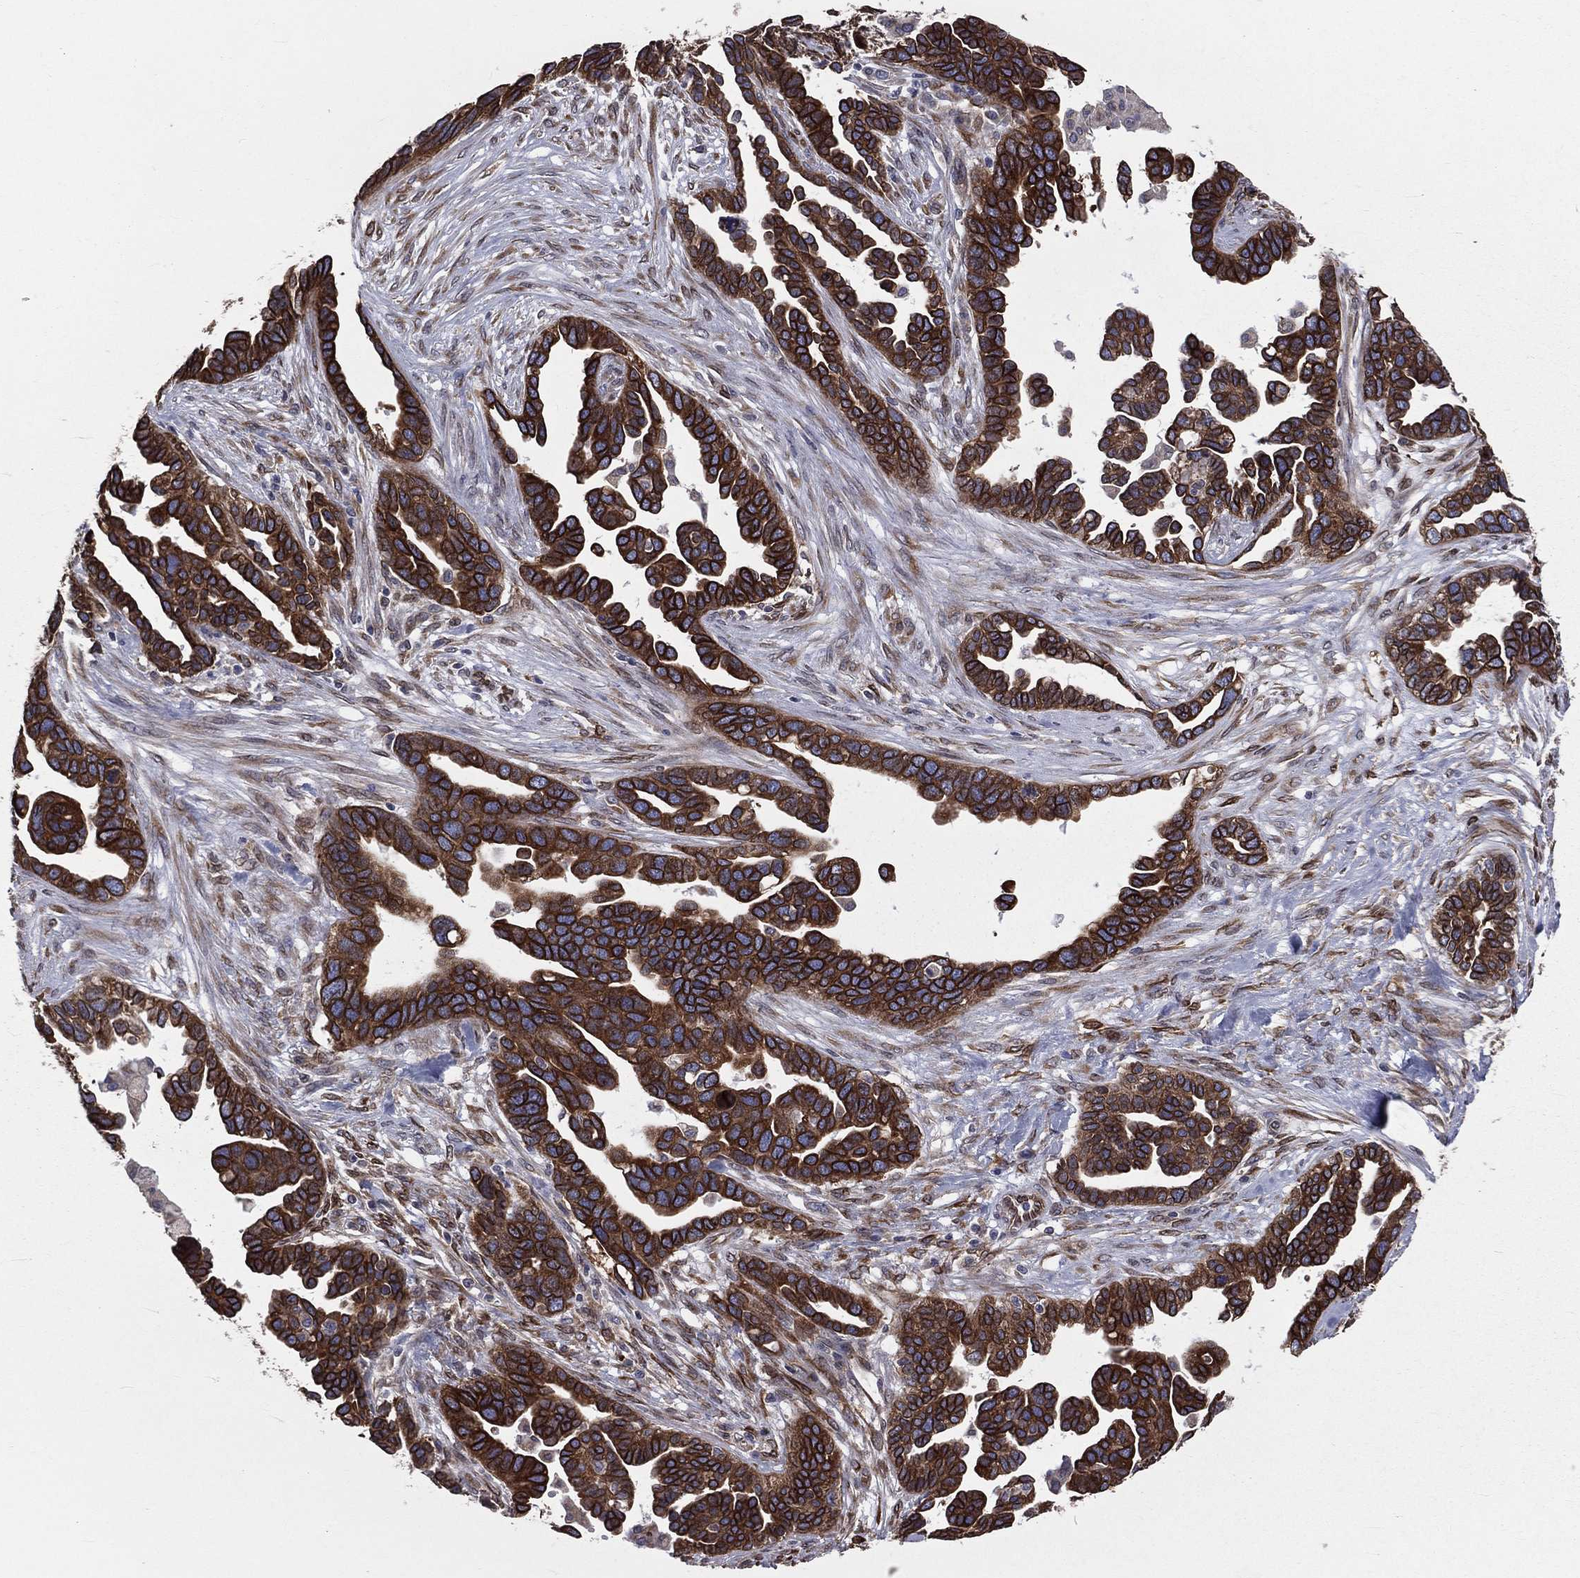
{"staining": {"intensity": "strong", "quantity": ">75%", "location": "cytoplasmic/membranous"}, "tissue": "ovarian cancer", "cell_type": "Tumor cells", "image_type": "cancer", "snomed": [{"axis": "morphology", "description": "Cystadenocarcinoma, serous, NOS"}, {"axis": "topography", "description": "Ovary"}], "caption": "Approximately >75% of tumor cells in ovarian cancer (serous cystadenocarcinoma) exhibit strong cytoplasmic/membranous protein expression as visualized by brown immunohistochemical staining.", "gene": "PGRMC1", "patient": {"sex": "female", "age": 54}}